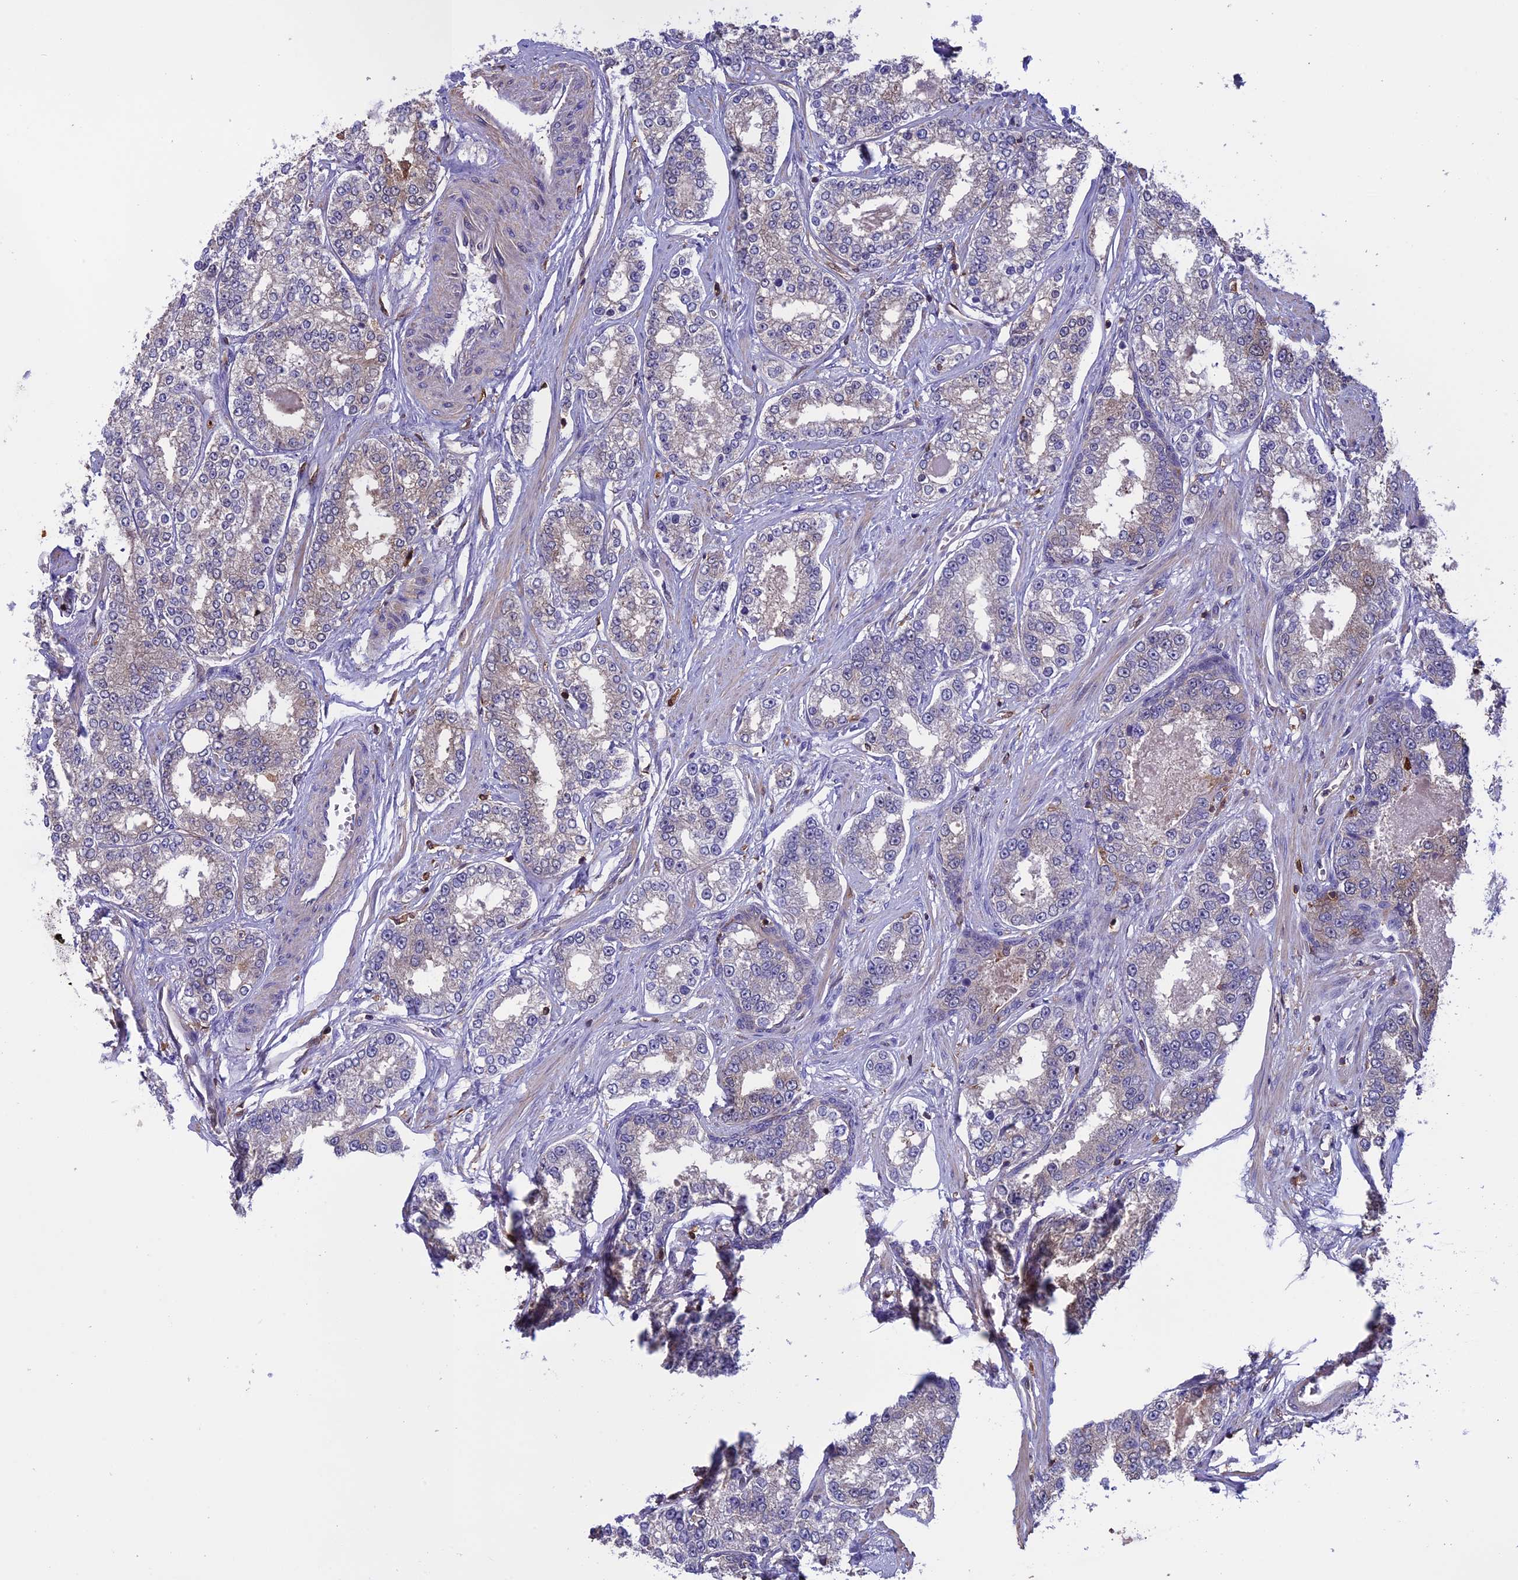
{"staining": {"intensity": "weak", "quantity": "<25%", "location": "cytoplasmic/membranous"}, "tissue": "prostate cancer", "cell_type": "Tumor cells", "image_type": "cancer", "snomed": [{"axis": "morphology", "description": "Normal tissue, NOS"}, {"axis": "morphology", "description": "Adenocarcinoma, High grade"}, {"axis": "topography", "description": "Prostate"}], "caption": "The IHC micrograph has no significant staining in tumor cells of prostate high-grade adenocarcinoma tissue. (IHC, brightfield microscopy, high magnification).", "gene": "ARHGAP18", "patient": {"sex": "male", "age": 83}}